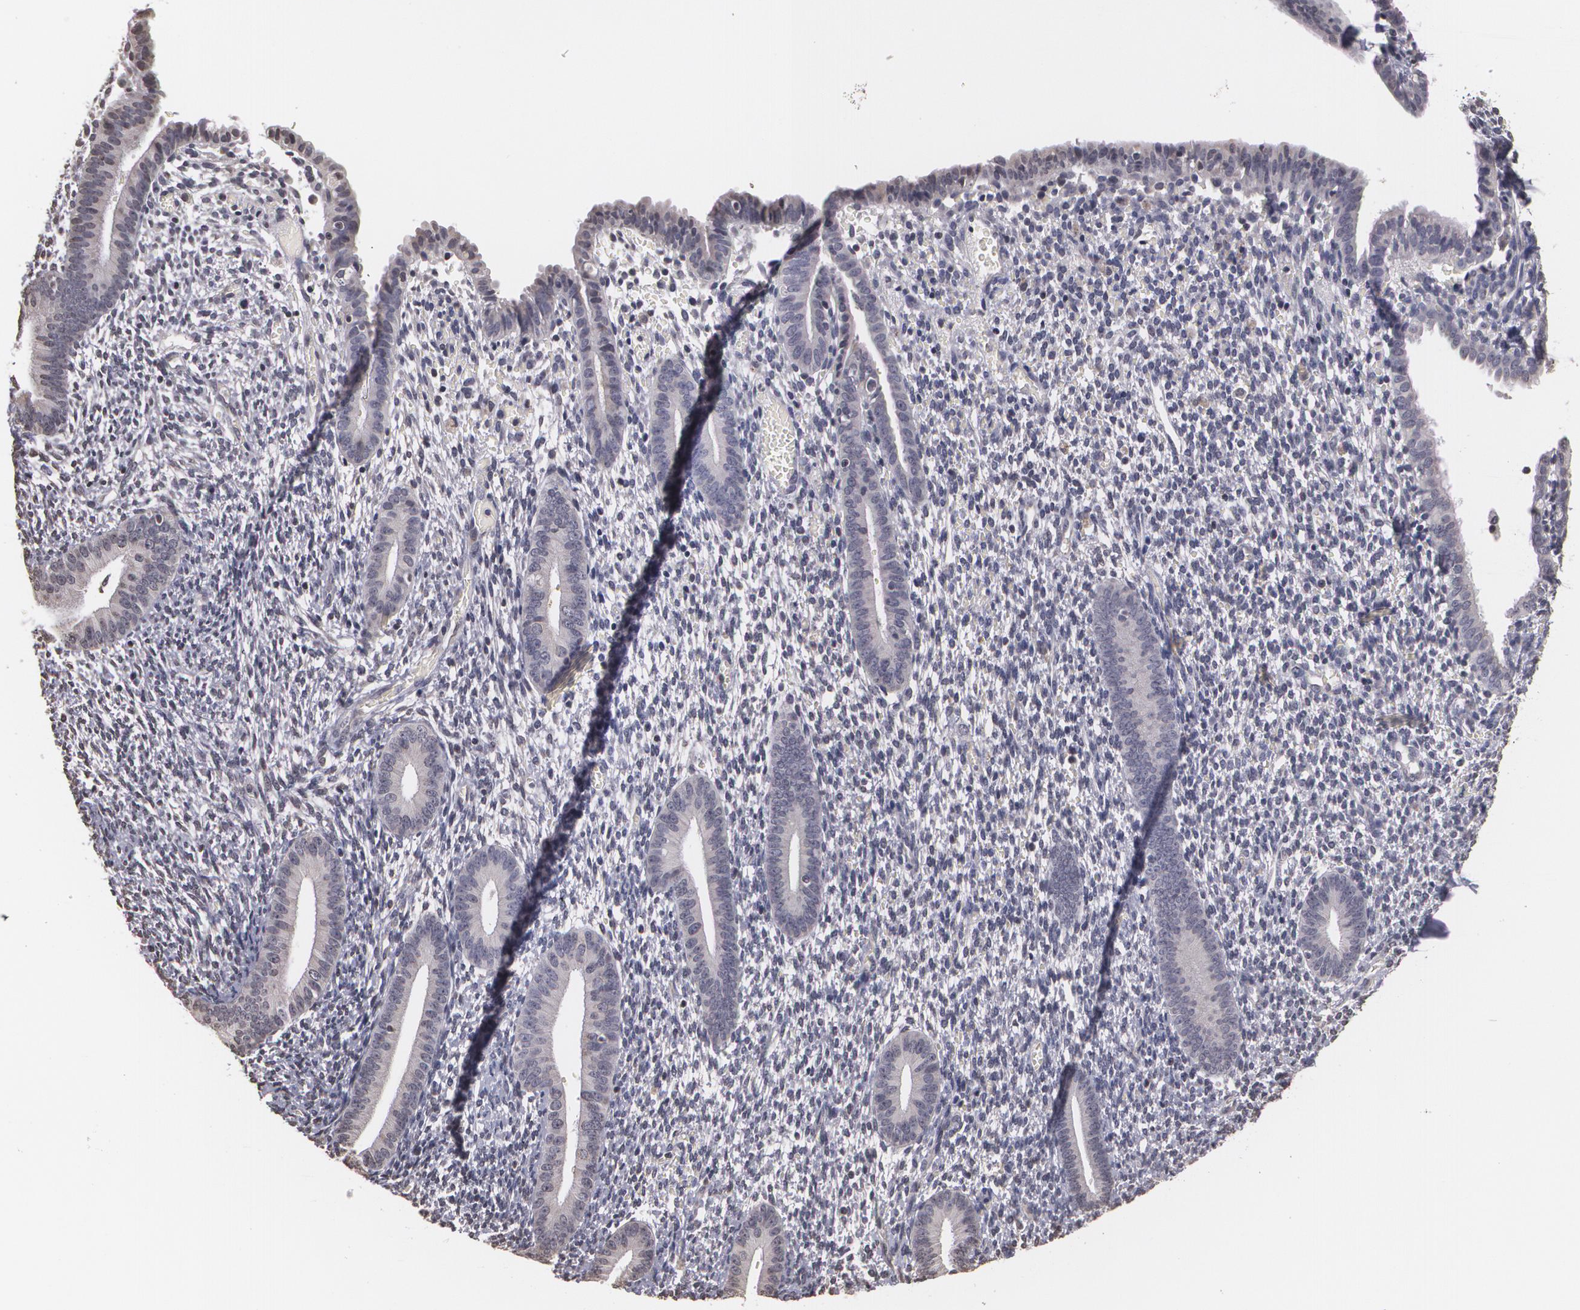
{"staining": {"intensity": "negative", "quantity": "none", "location": "none"}, "tissue": "endometrium", "cell_type": "Cells in endometrial stroma", "image_type": "normal", "snomed": [{"axis": "morphology", "description": "Normal tissue, NOS"}, {"axis": "topography", "description": "Smooth muscle"}, {"axis": "topography", "description": "Endometrium"}], "caption": "Protein analysis of unremarkable endometrium exhibits no significant expression in cells in endometrial stroma.", "gene": "THRB", "patient": {"sex": "female", "age": 57}}